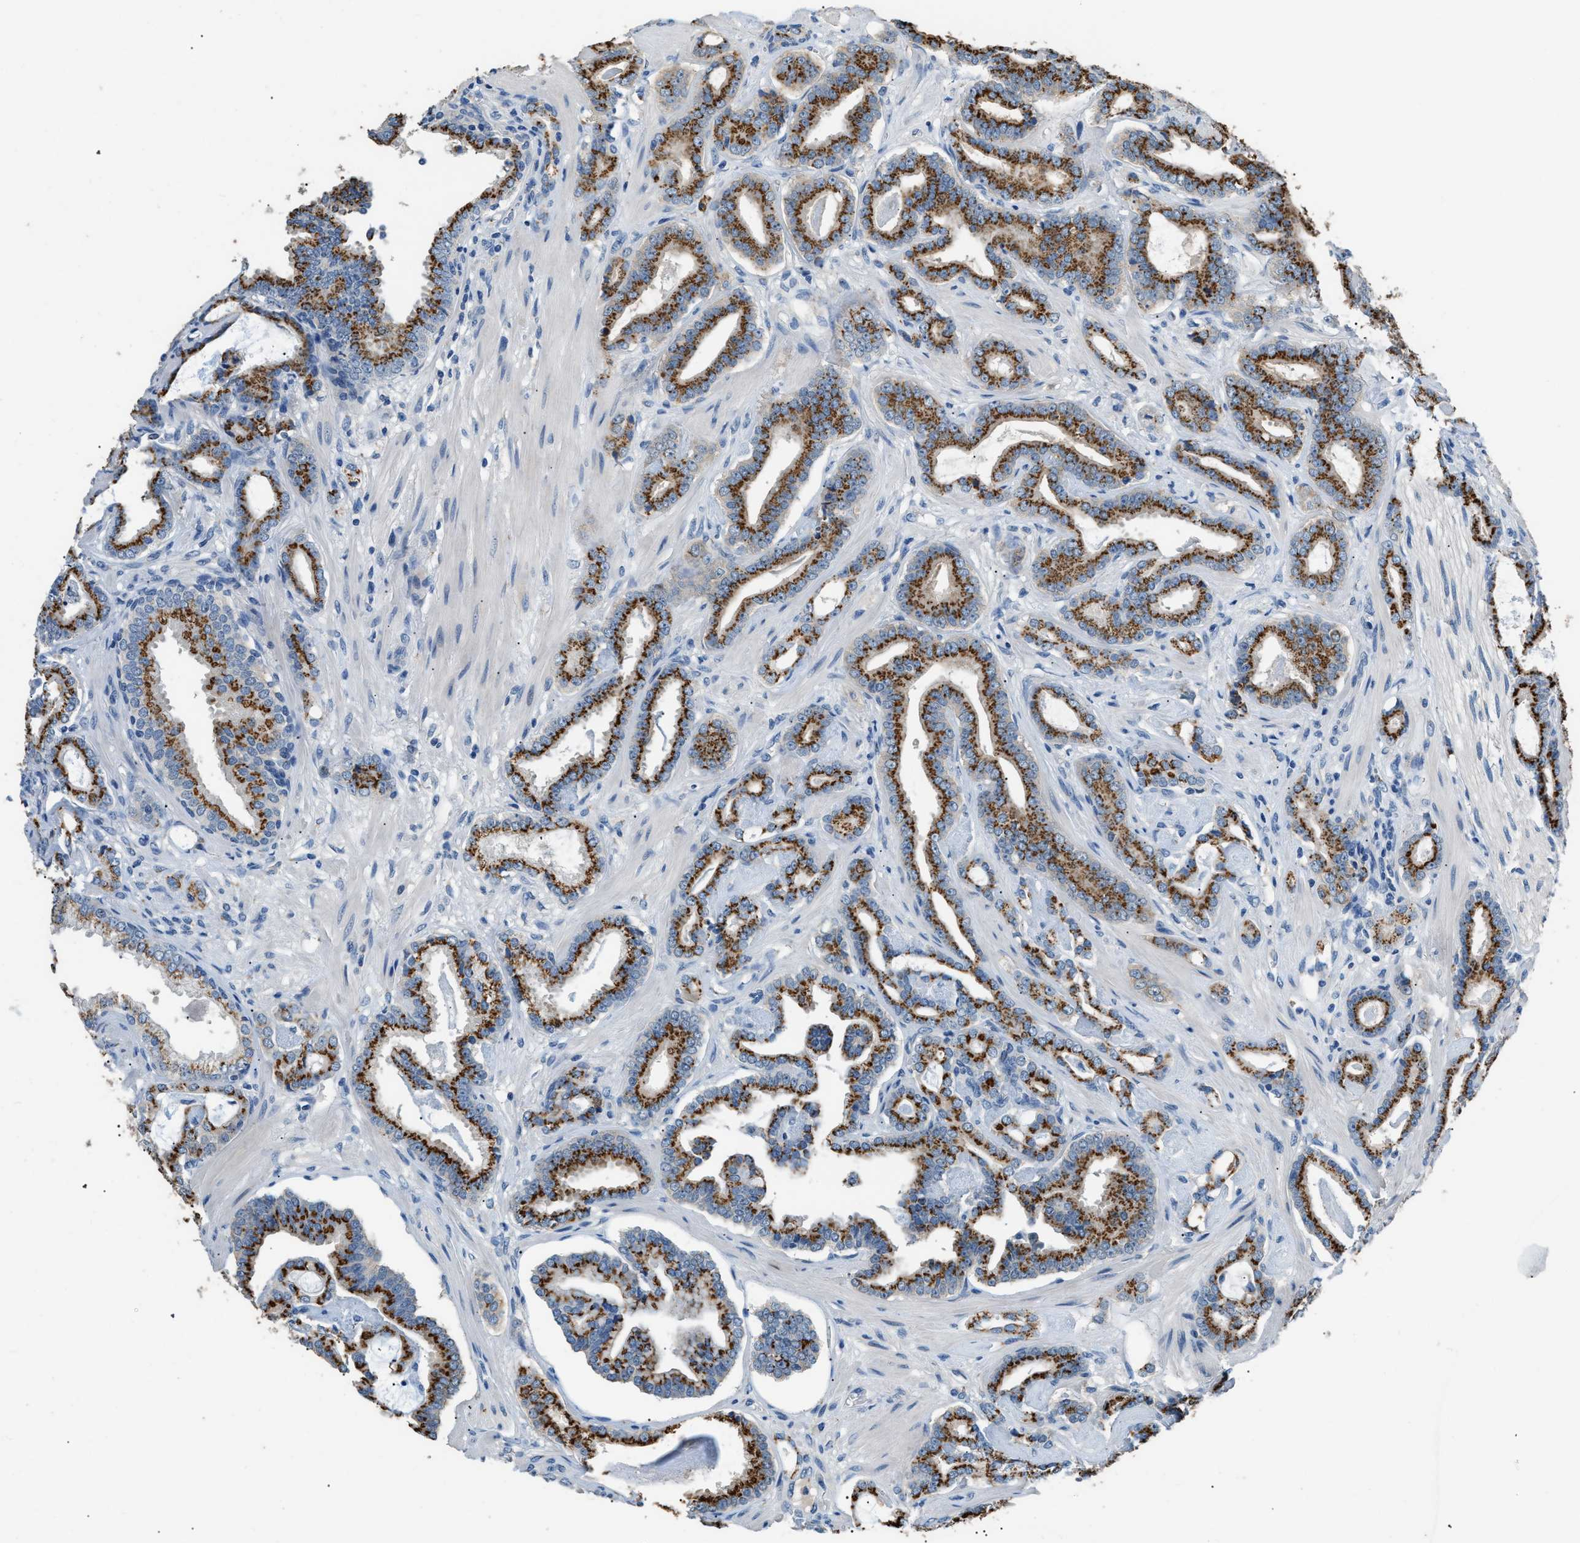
{"staining": {"intensity": "strong", "quantity": ">75%", "location": "cytoplasmic/membranous"}, "tissue": "prostate cancer", "cell_type": "Tumor cells", "image_type": "cancer", "snomed": [{"axis": "morphology", "description": "Adenocarcinoma, Low grade"}, {"axis": "topography", "description": "Prostate"}], "caption": "Immunohistochemical staining of human prostate cancer (adenocarcinoma (low-grade)) demonstrates strong cytoplasmic/membranous protein staining in approximately >75% of tumor cells. (DAB (3,3'-diaminobenzidine) = brown stain, brightfield microscopy at high magnification).", "gene": "GOLM1", "patient": {"sex": "male", "age": 53}}